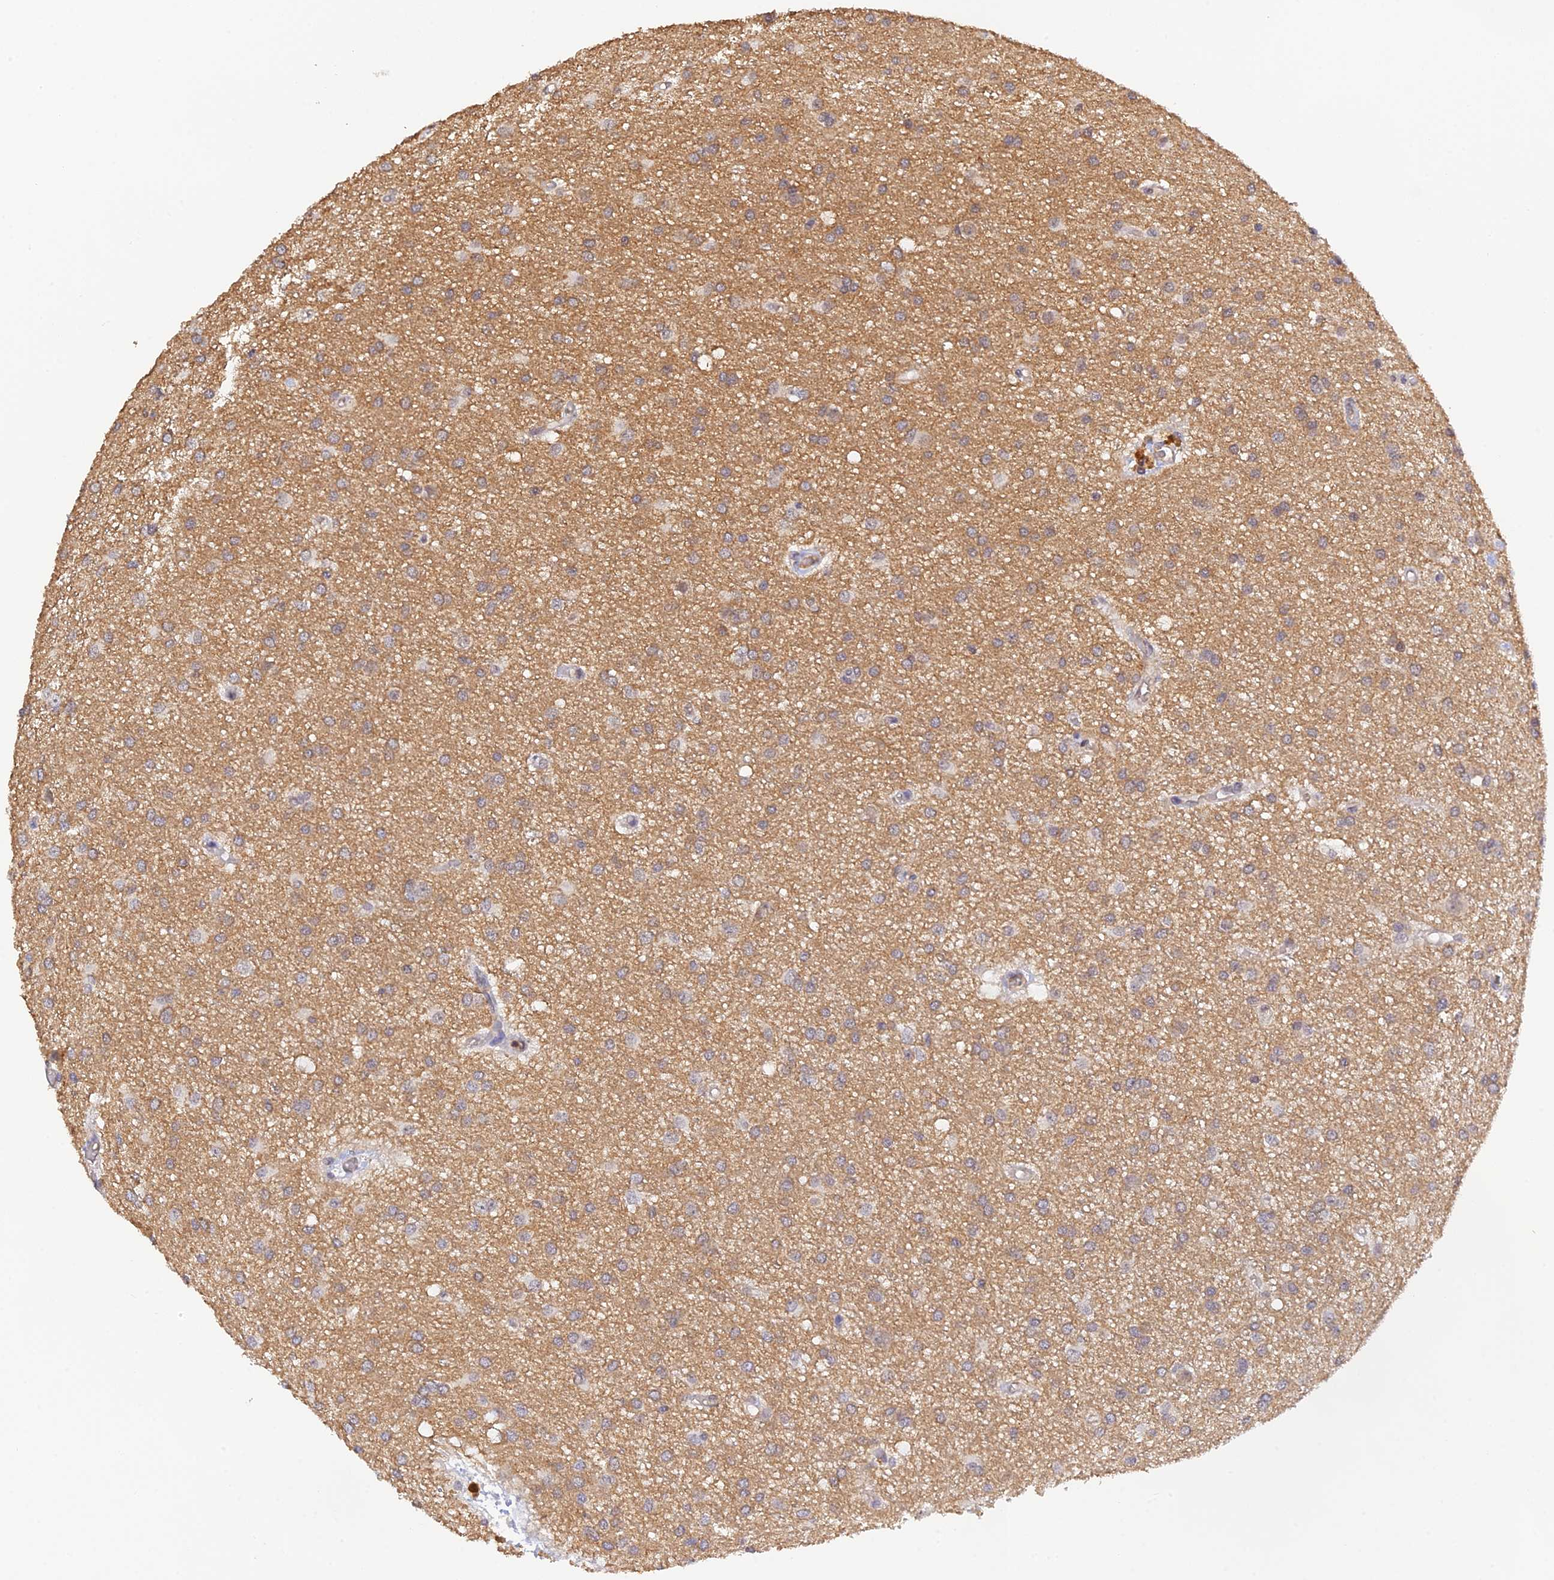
{"staining": {"intensity": "negative", "quantity": "none", "location": "none"}, "tissue": "glioma", "cell_type": "Tumor cells", "image_type": "cancer", "snomed": [{"axis": "morphology", "description": "Glioma, malignant, High grade"}, {"axis": "topography", "description": "Brain"}], "caption": "This is a image of IHC staining of malignant high-grade glioma, which shows no staining in tumor cells.", "gene": "ZNF436", "patient": {"sex": "female", "age": 50}}